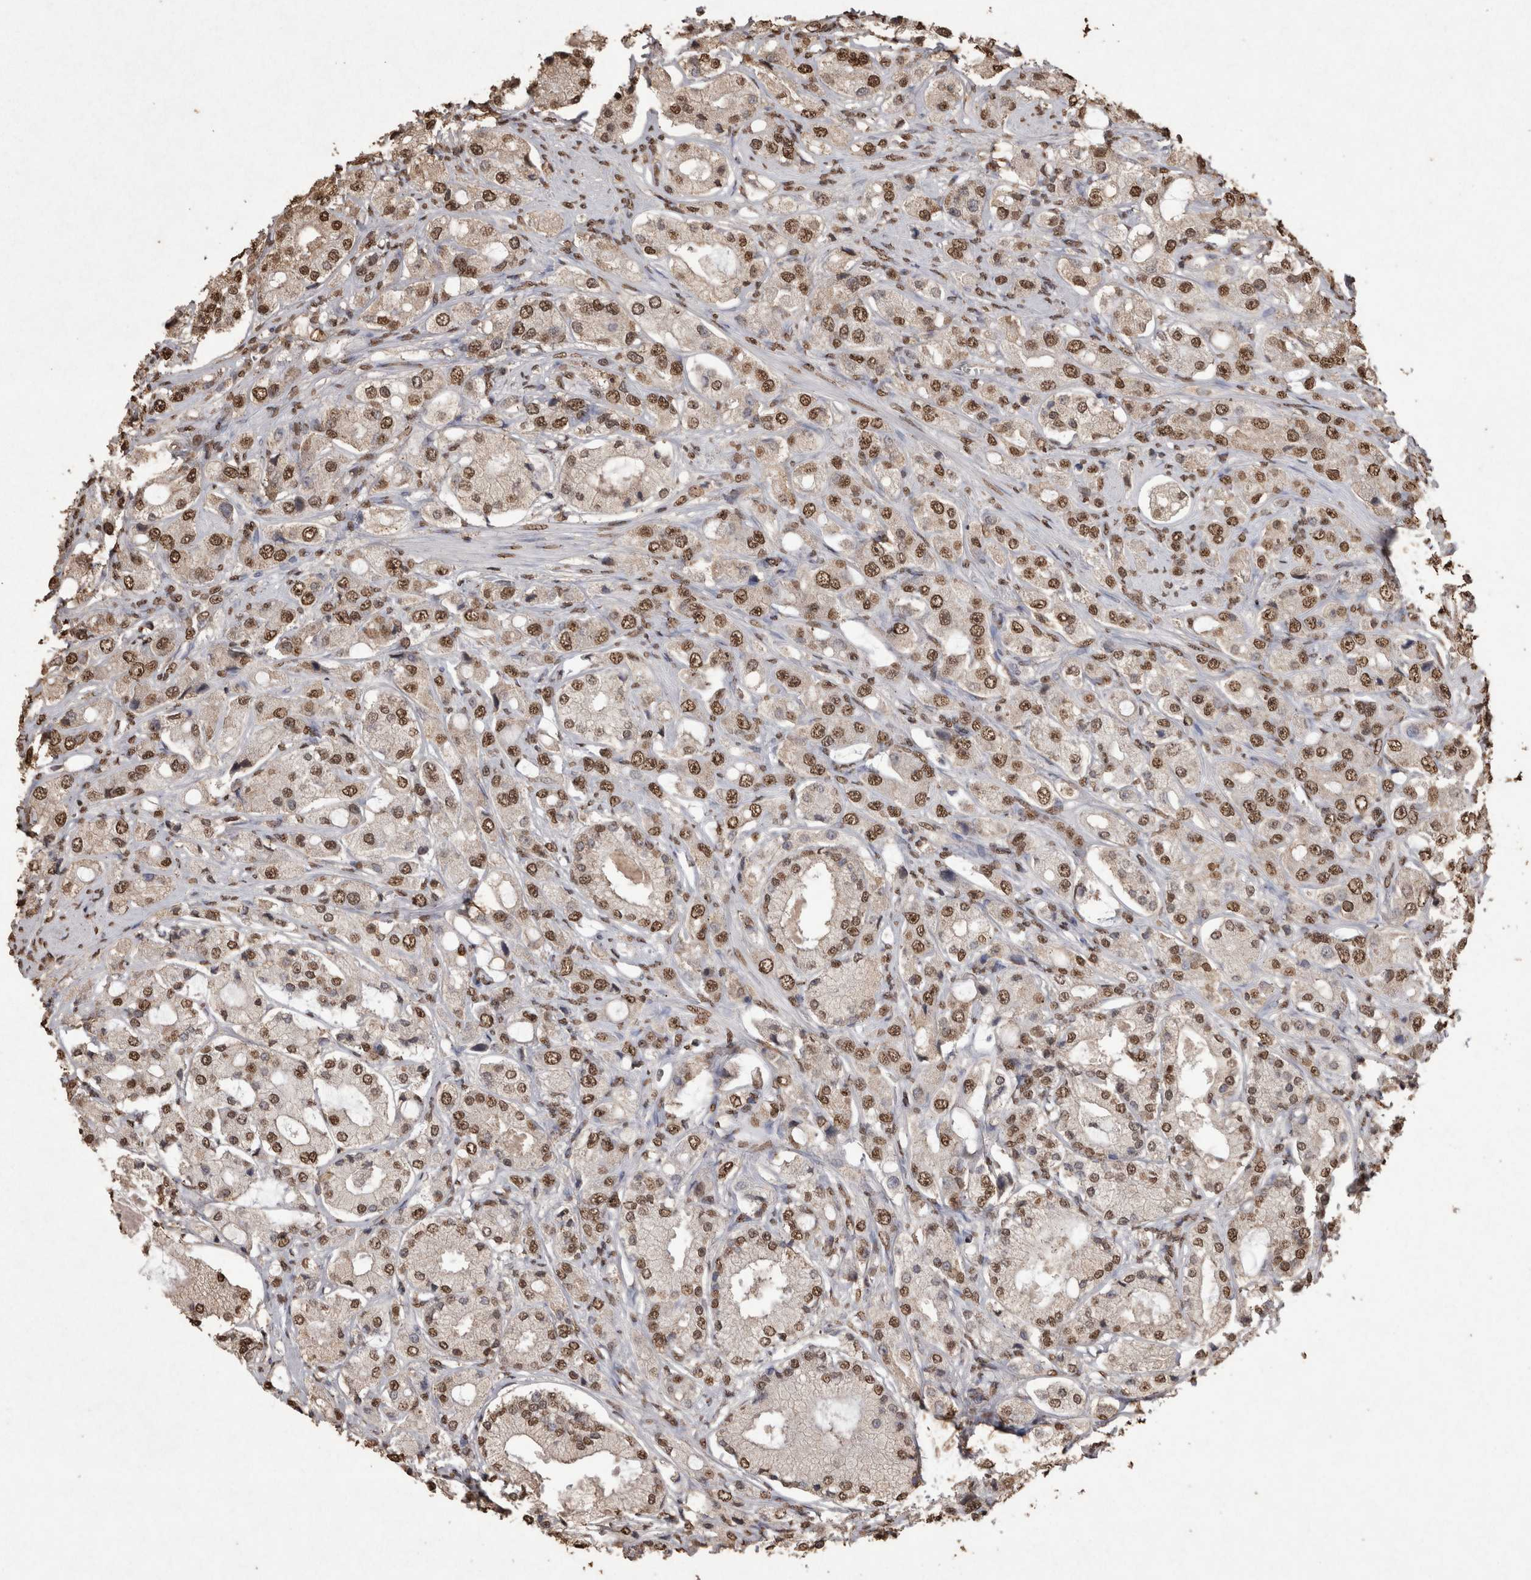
{"staining": {"intensity": "moderate", "quantity": ">75%", "location": "nuclear"}, "tissue": "prostate cancer", "cell_type": "Tumor cells", "image_type": "cancer", "snomed": [{"axis": "morphology", "description": "Adenocarcinoma, High grade"}, {"axis": "topography", "description": "Prostate"}], "caption": "Immunohistochemical staining of human prostate high-grade adenocarcinoma exhibits medium levels of moderate nuclear protein staining in about >75% of tumor cells.", "gene": "POU5F1", "patient": {"sex": "male", "age": 65}}